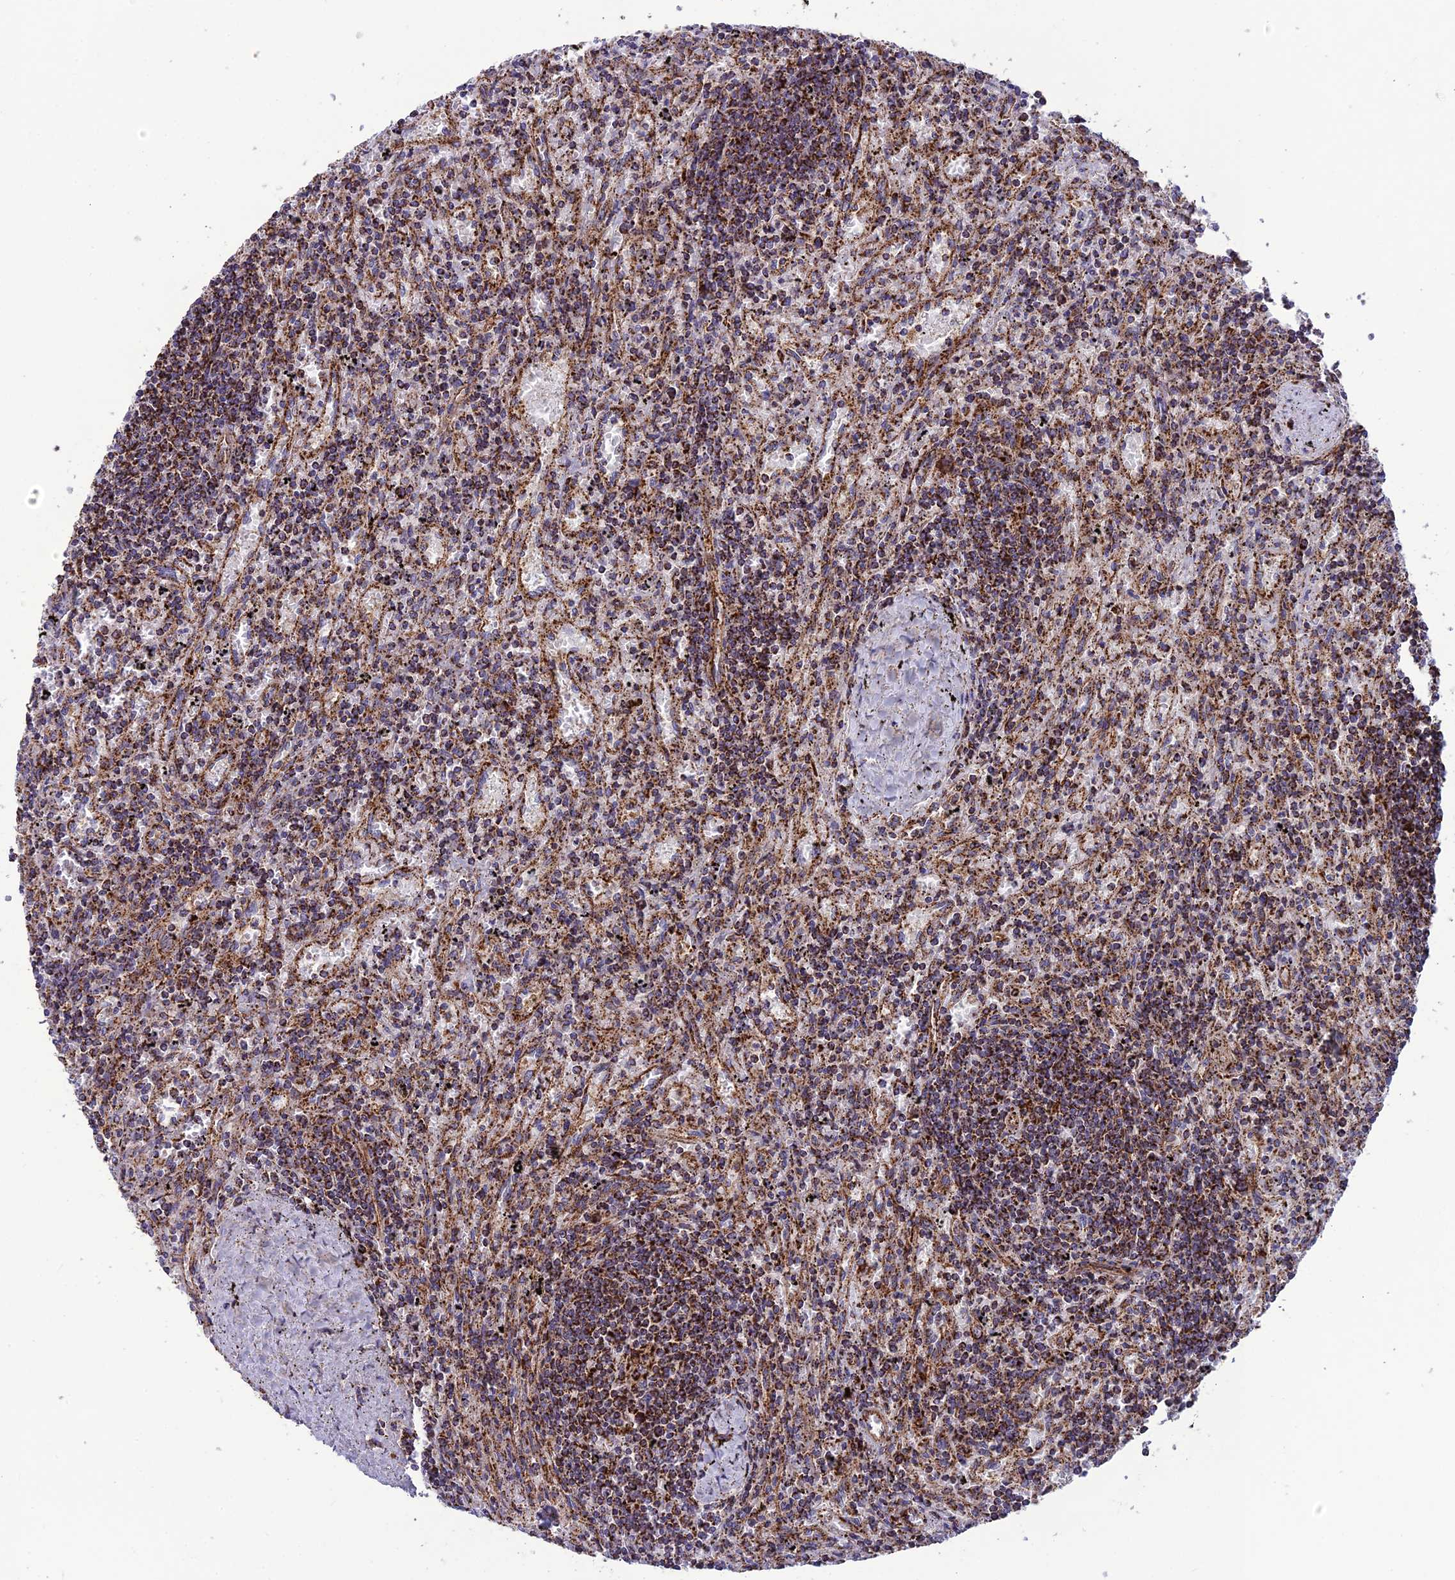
{"staining": {"intensity": "moderate", "quantity": ">75%", "location": "cytoplasmic/membranous"}, "tissue": "lymphoma", "cell_type": "Tumor cells", "image_type": "cancer", "snomed": [{"axis": "morphology", "description": "Malignant lymphoma, non-Hodgkin's type, Low grade"}, {"axis": "topography", "description": "Spleen"}], "caption": "A photomicrograph showing moderate cytoplasmic/membranous staining in approximately >75% of tumor cells in lymphoma, as visualized by brown immunohistochemical staining.", "gene": "MRPS18B", "patient": {"sex": "male", "age": 76}}